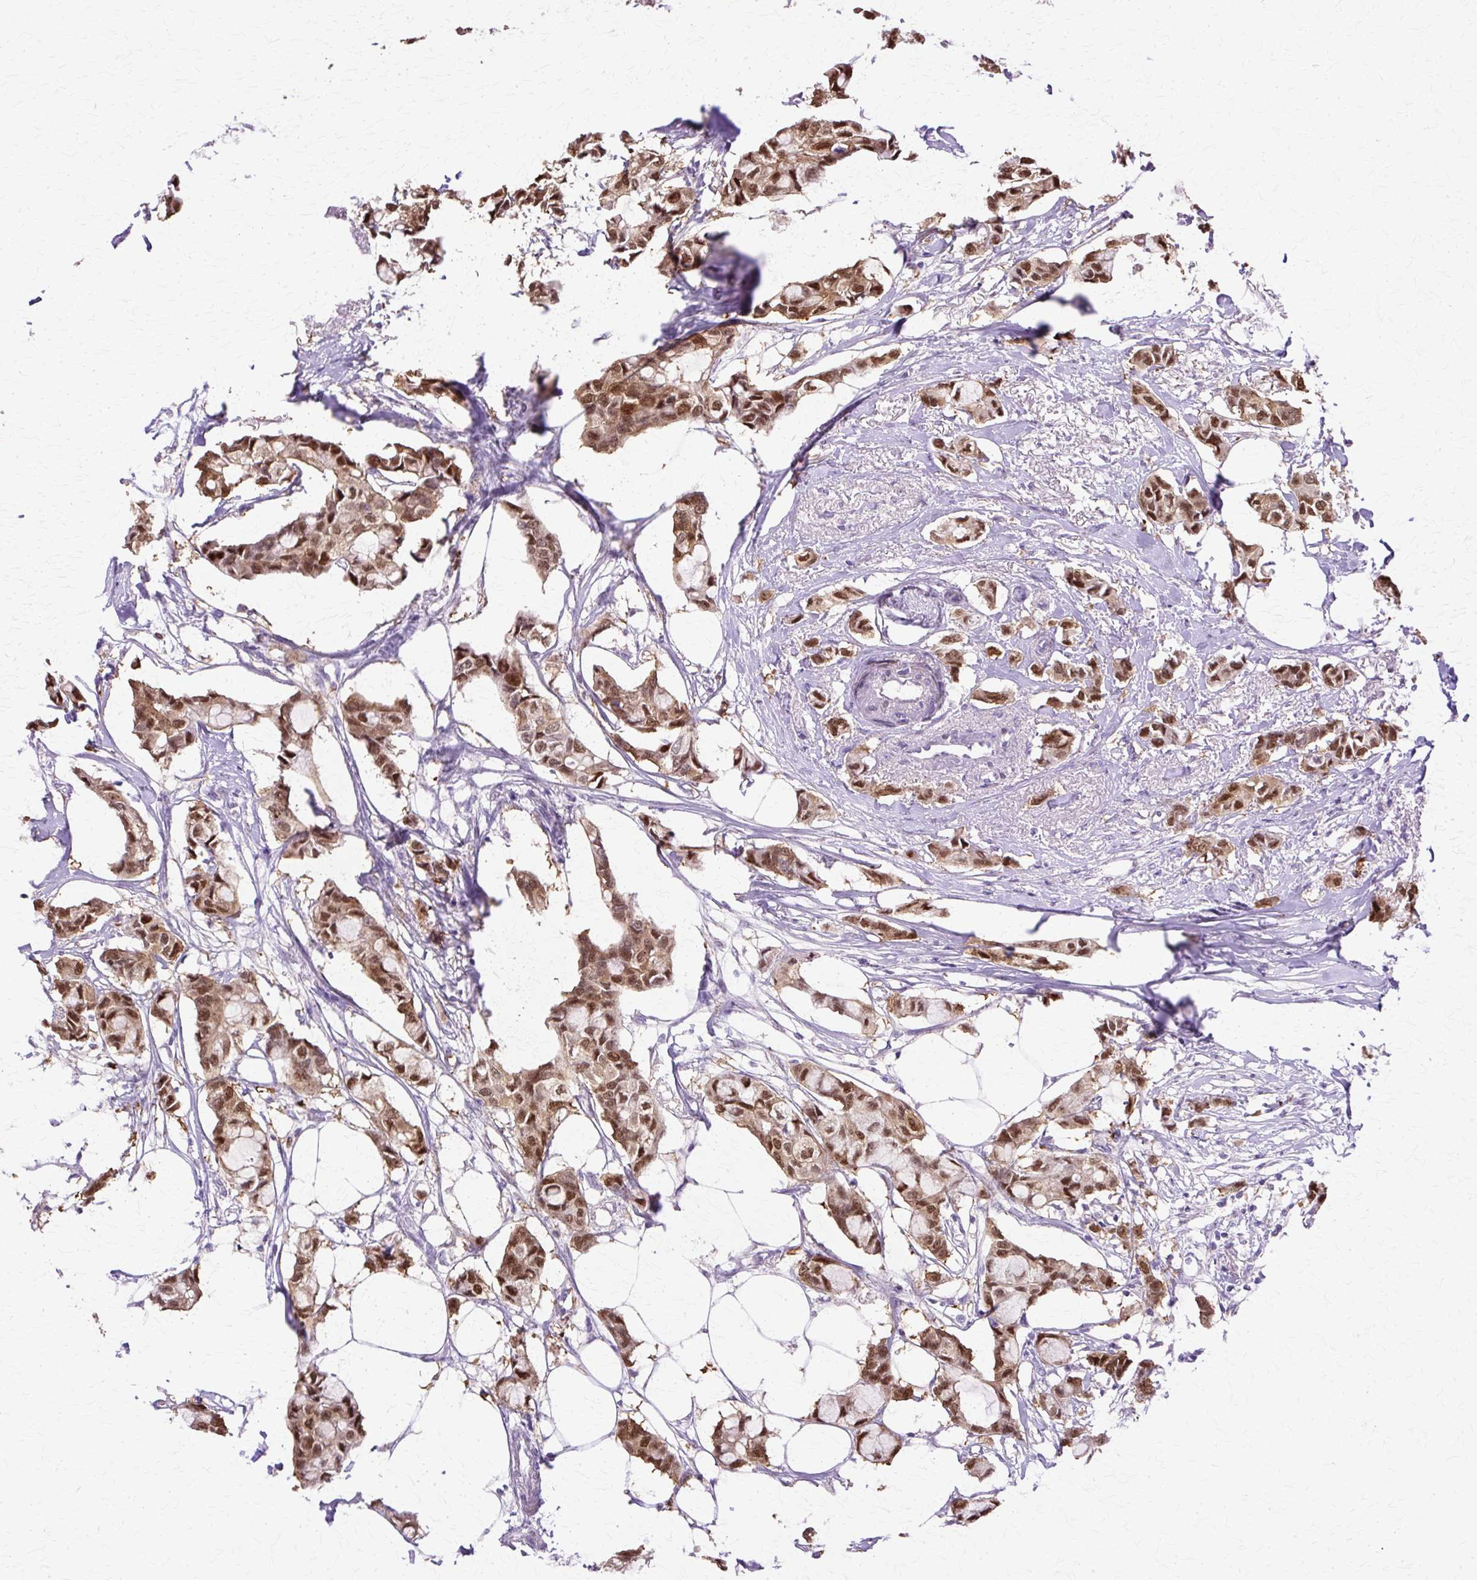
{"staining": {"intensity": "moderate", "quantity": ">75%", "location": "nuclear"}, "tissue": "breast cancer", "cell_type": "Tumor cells", "image_type": "cancer", "snomed": [{"axis": "morphology", "description": "Duct carcinoma"}, {"axis": "topography", "description": "Breast"}], "caption": "Human breast cancer stained for a protein (brown) exhibits moderate nuclear positive staining in about >75% of tumor cells.", "gene": "HSPA8", "patient": {"sex": "female", "age": 73}}